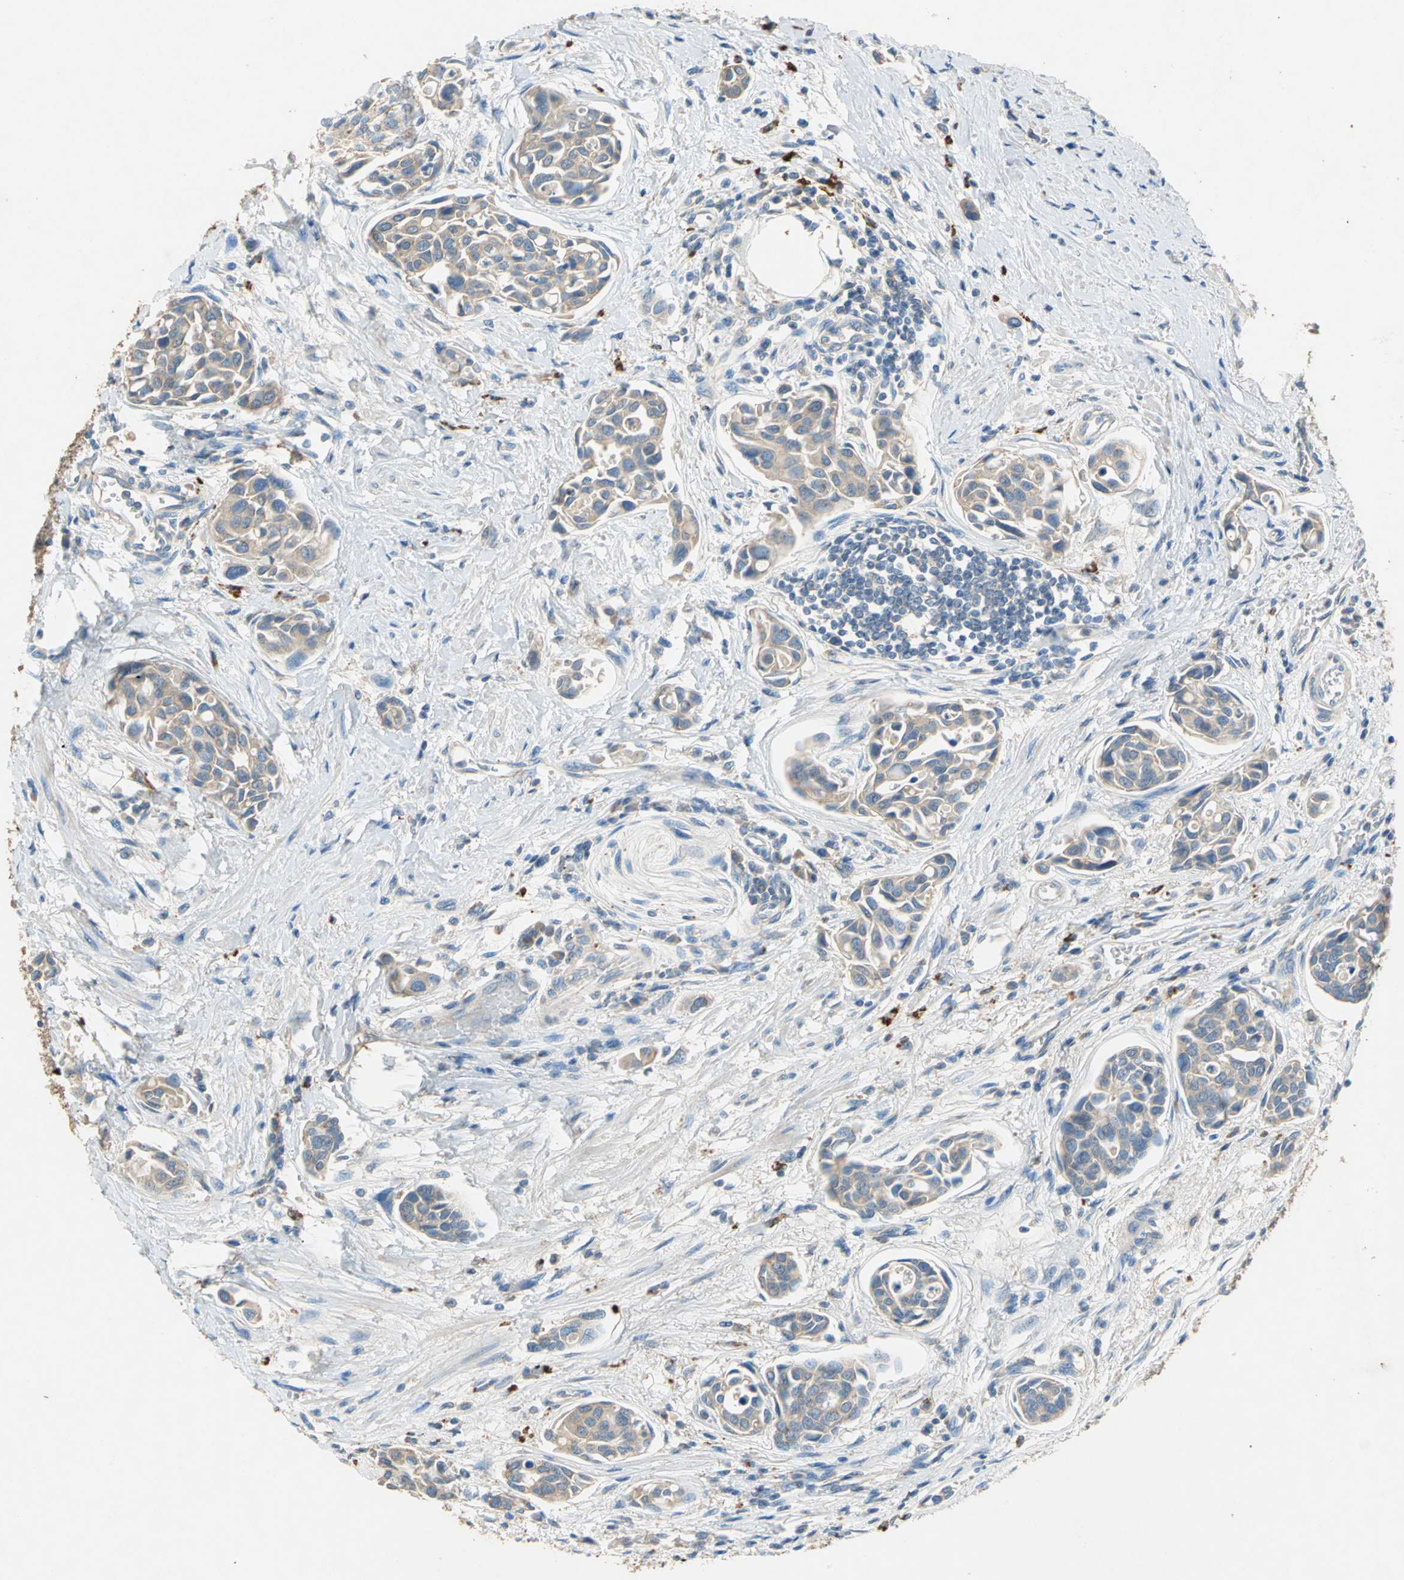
{"staining": {"intensity": "weak", "quantity": ">75%", "location": "cytoplasmic/membranous"}, "tissue": "urothelial cancer", "cell_type": "Tumor cells", "image_type": "cancer", "snomed": [{"axis": "morphology", "description": "Urothelial carcinoma, High grade"}, {"axis": "topography", "description": "Urinary bladder"}], "caption": "Brown immunohistochemical staining in human urothelial carcinoma (high-grade) demonstrates weak cytoplasmic/membranous positivity in about >75% of tumor cells.", "gene": "ADAMTS5", "patient": {"sex": "male", "age": 78}}